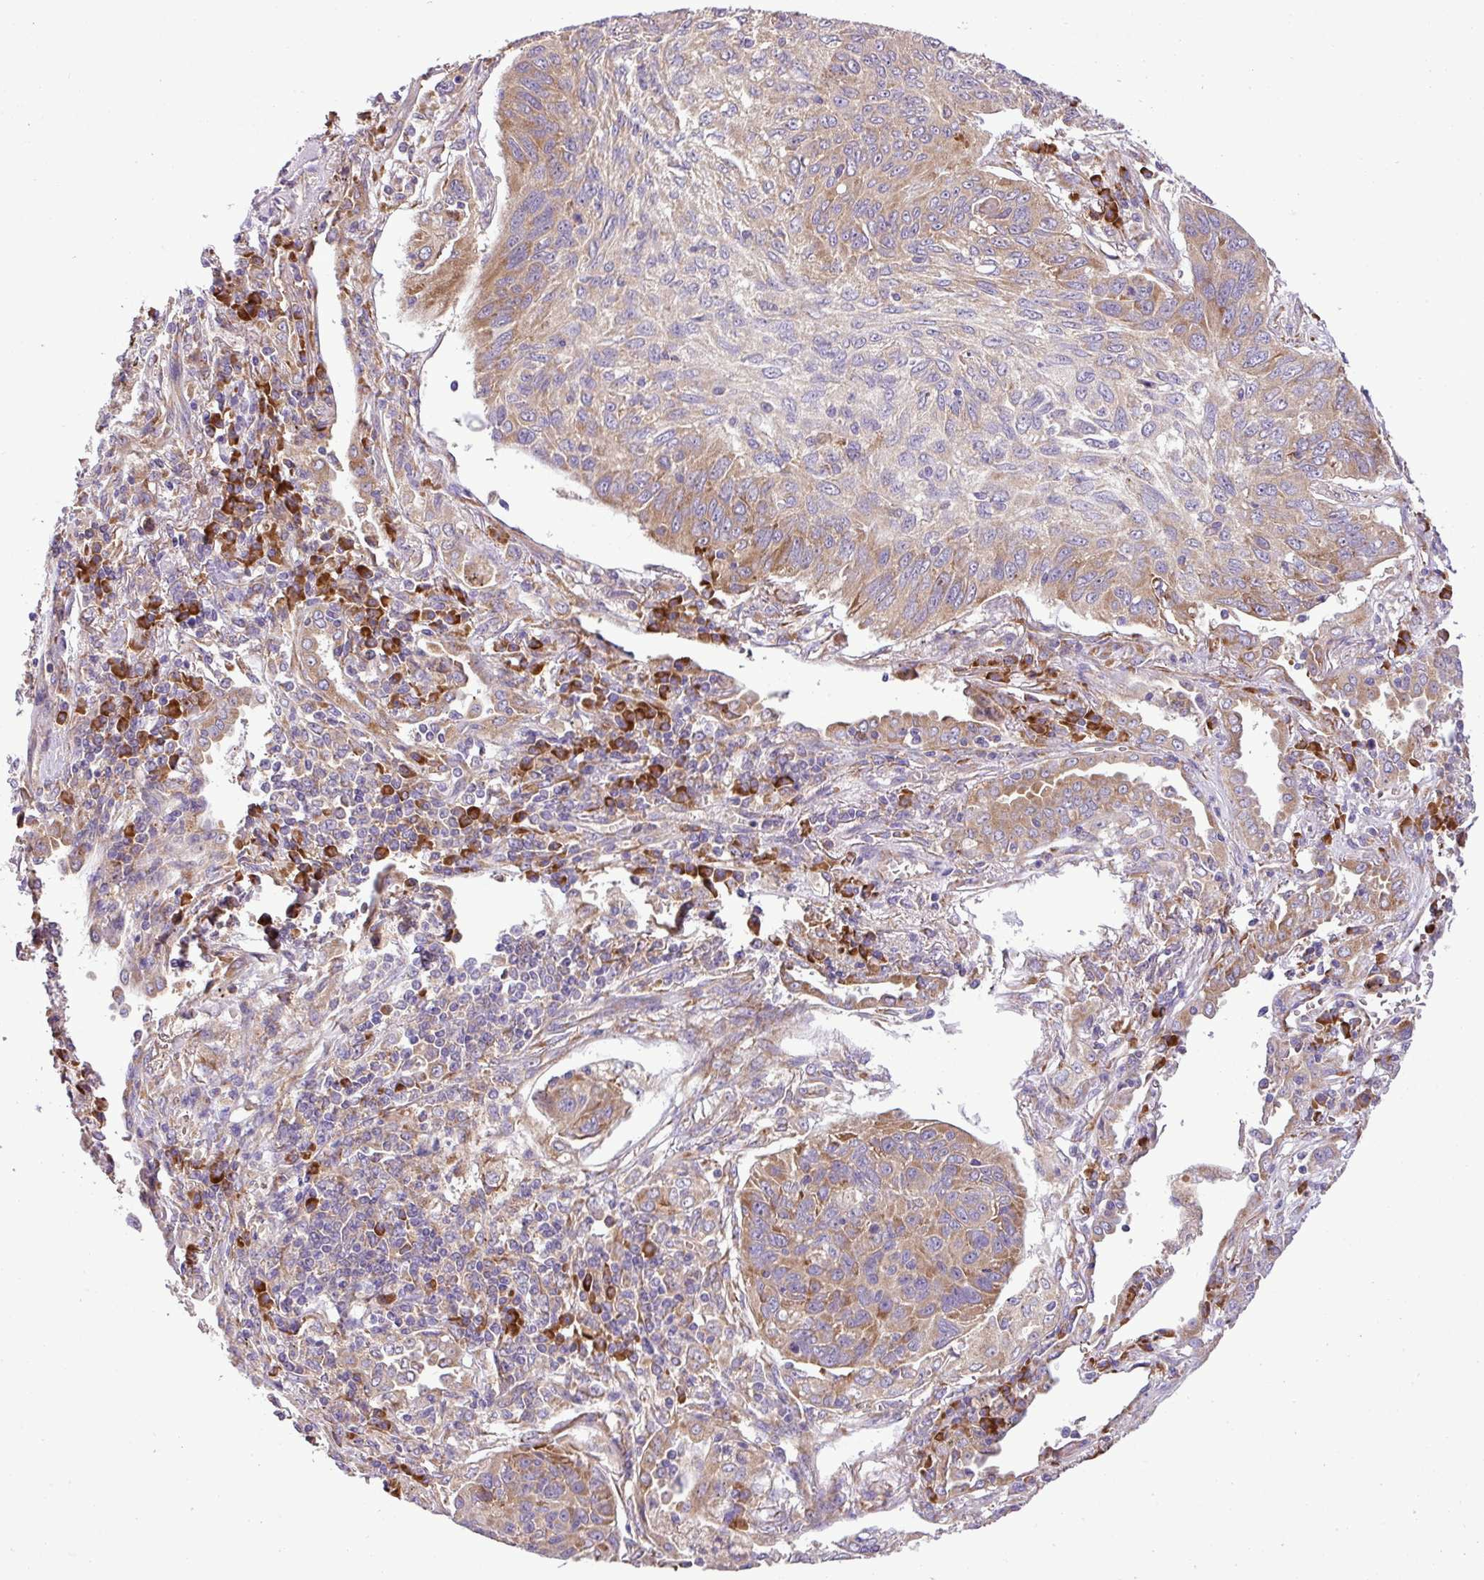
{"staining": {"intensity": "moderate", "quantity": "<25%", "location": "cytoplasmic/membranous"}, "tissue": "lung cancer", "cell_type": "Tumor cells", "image_type": "cancer", "snomed": [{"axis": "morphology", "description": "Squamous cell carcinoma, NOS"}, {"axis": "topography", "description": "Lung"}], "caption": "Immunohistochemical staining of human squamous cell carcinoma (lung) shows low levels of moderate cytoplasmic/membranous protein expression in approximately <25% of tumor cells.", "gene": "RPL13", "patient": {"sex": "female", "age": 66}}